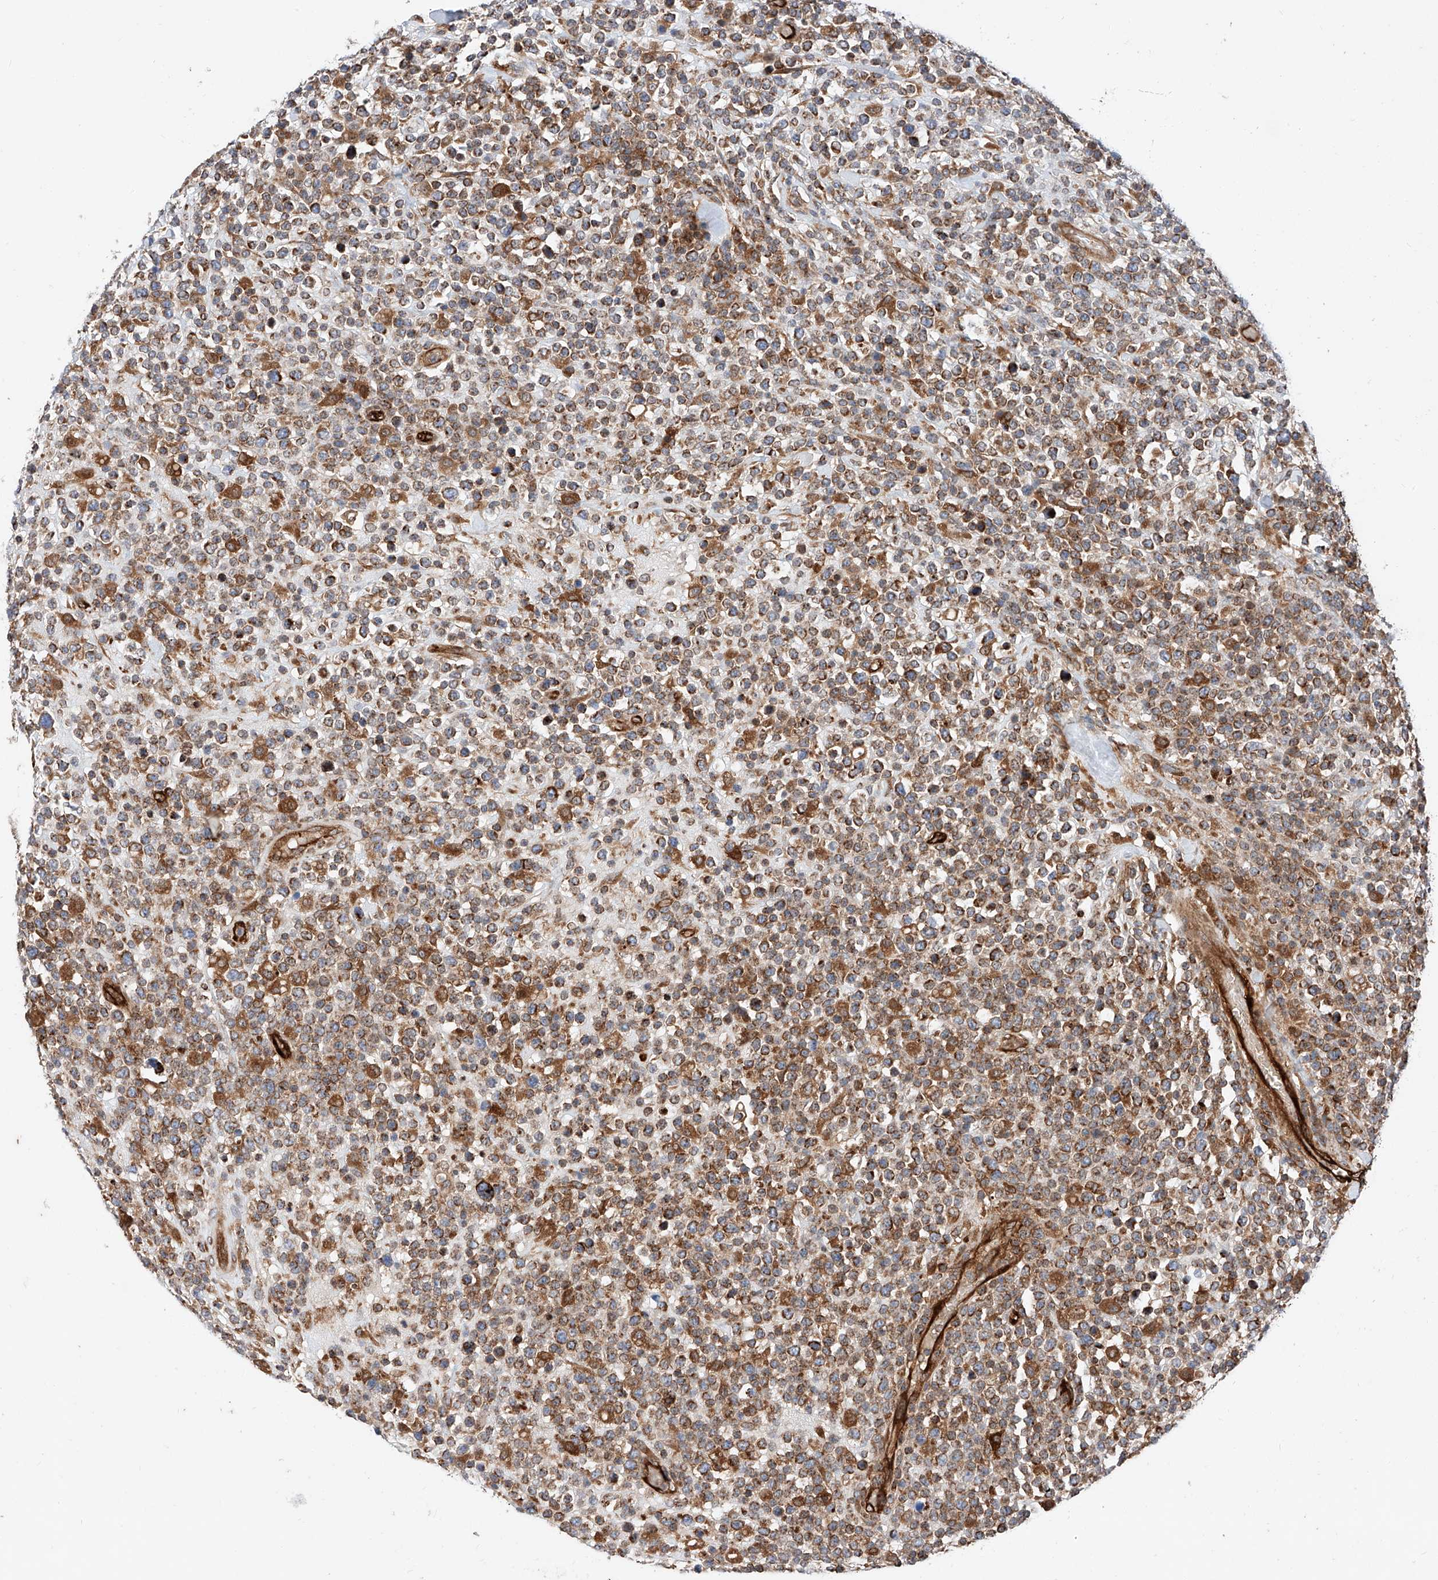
{"staining": {"intensity": "moderate", "quantity": ">75%", "location": "cytoplasmic/membranous"}, "tissue": "lymphoma", "cell_type": "Tumor cells", "image_type": "cancer", "snomed": [{"axis": "morphology", "description": "Malignant lymphoma, non-Hodgkin's type, High grade"}, {"axis": "topography", "description": "Colon"}], "caption": "Lymphoma was stained to show a protein in brown. There is medium levels of moderate cytoplasmic/membranous staining in about >75% of tumor cells.", "gene": "NR1D1", "patient": {"sex": "female", "age": 53}}